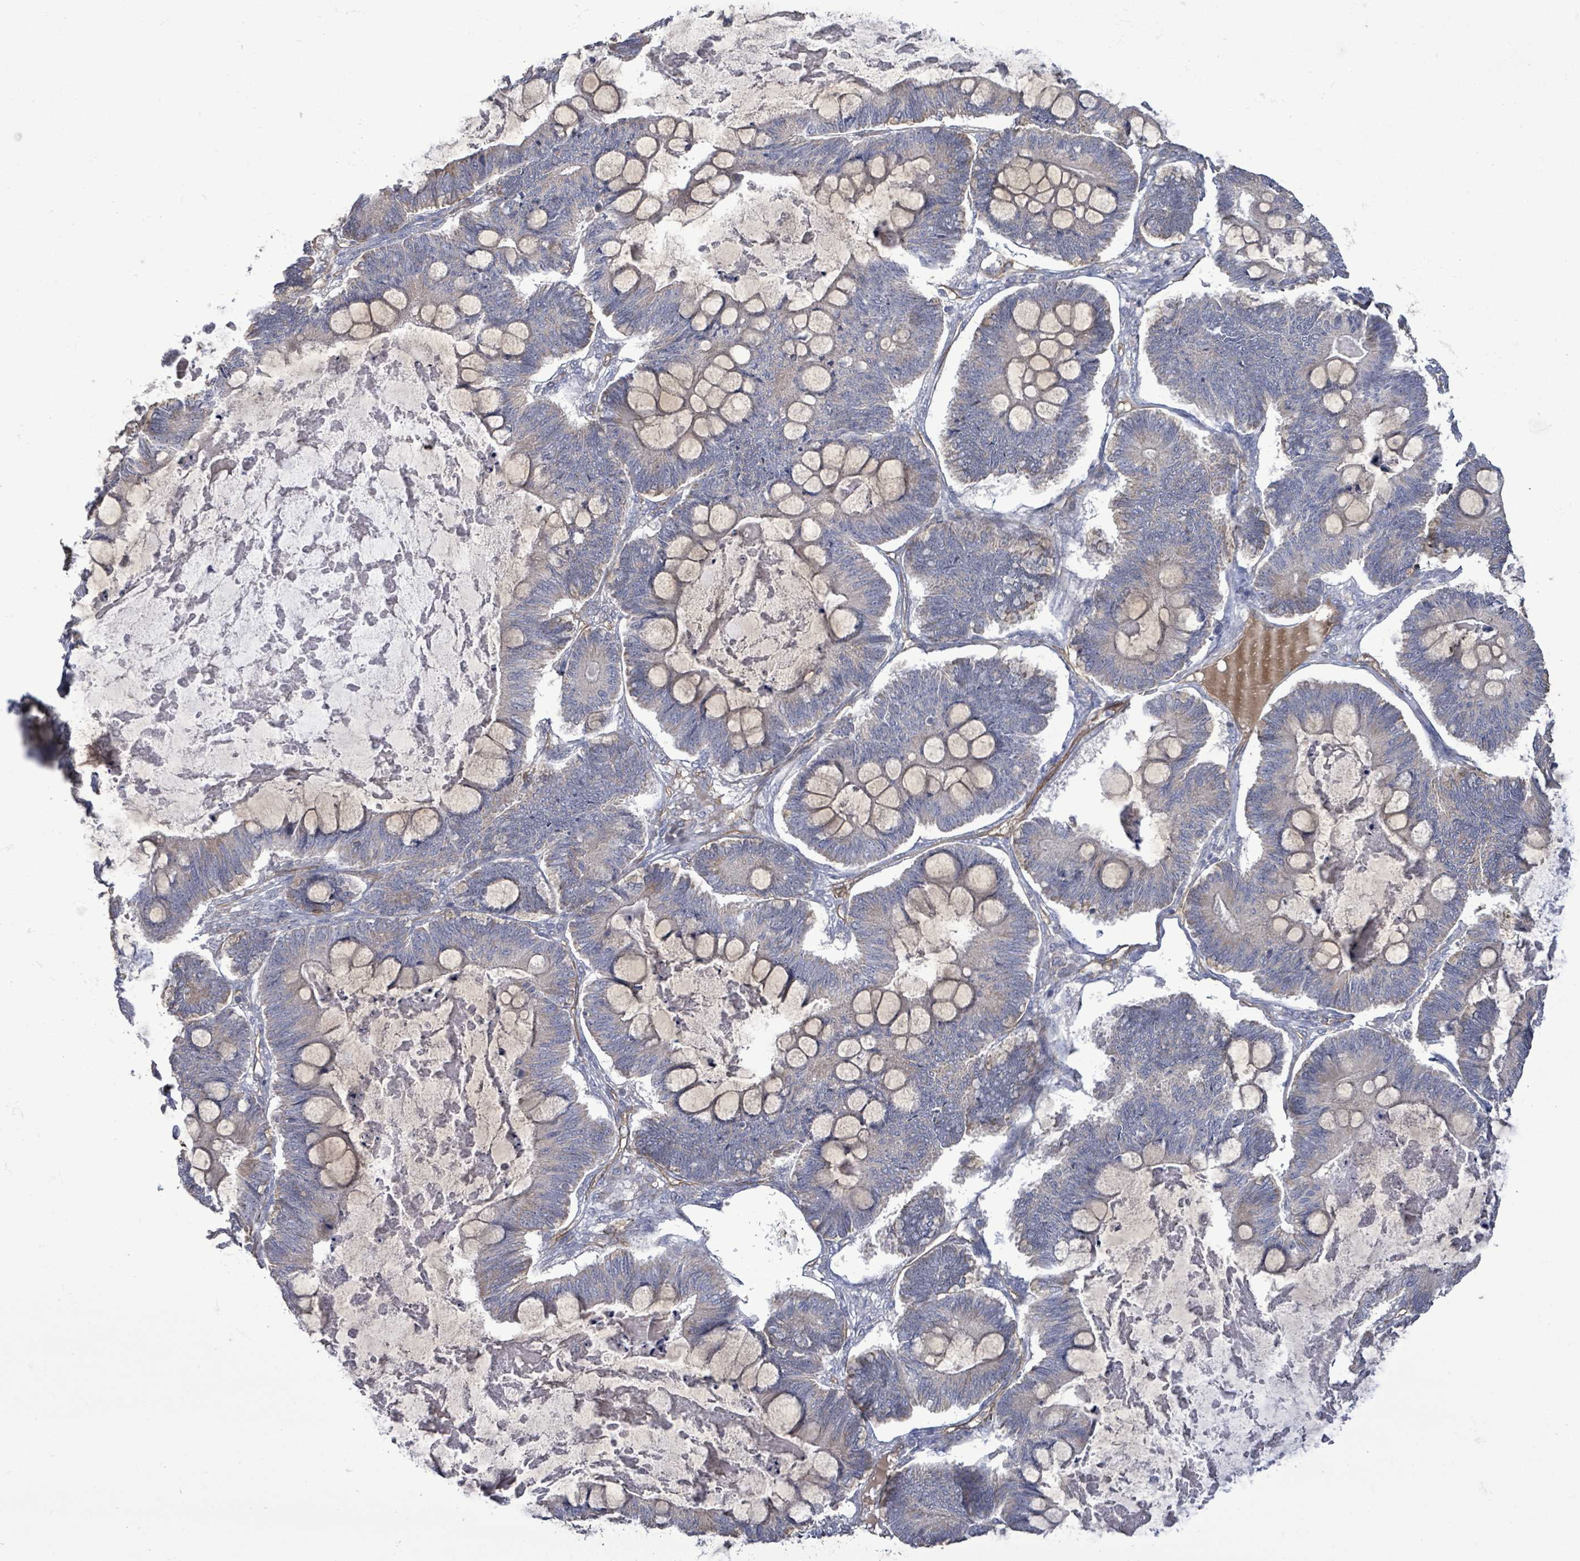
{"staining": {"intensity": "negative", "quantity": "none", "location": "none"}, "tissue": "ovarian cancer", "cell_type": "Tumor cells", "image_type": "cancer", "snomed": [{"axis": "morphology", "description": "Cystadenocarcinoma, mucinous, NOS"}, {"axis": "topography", "description": "Ovary"}], "caption": "This is an immunohistochemistry image of ovarian cancer. There is no positivity in tumor cells.", "gene": "KANK3", "patient": {"sex": "female", "age": 61}}